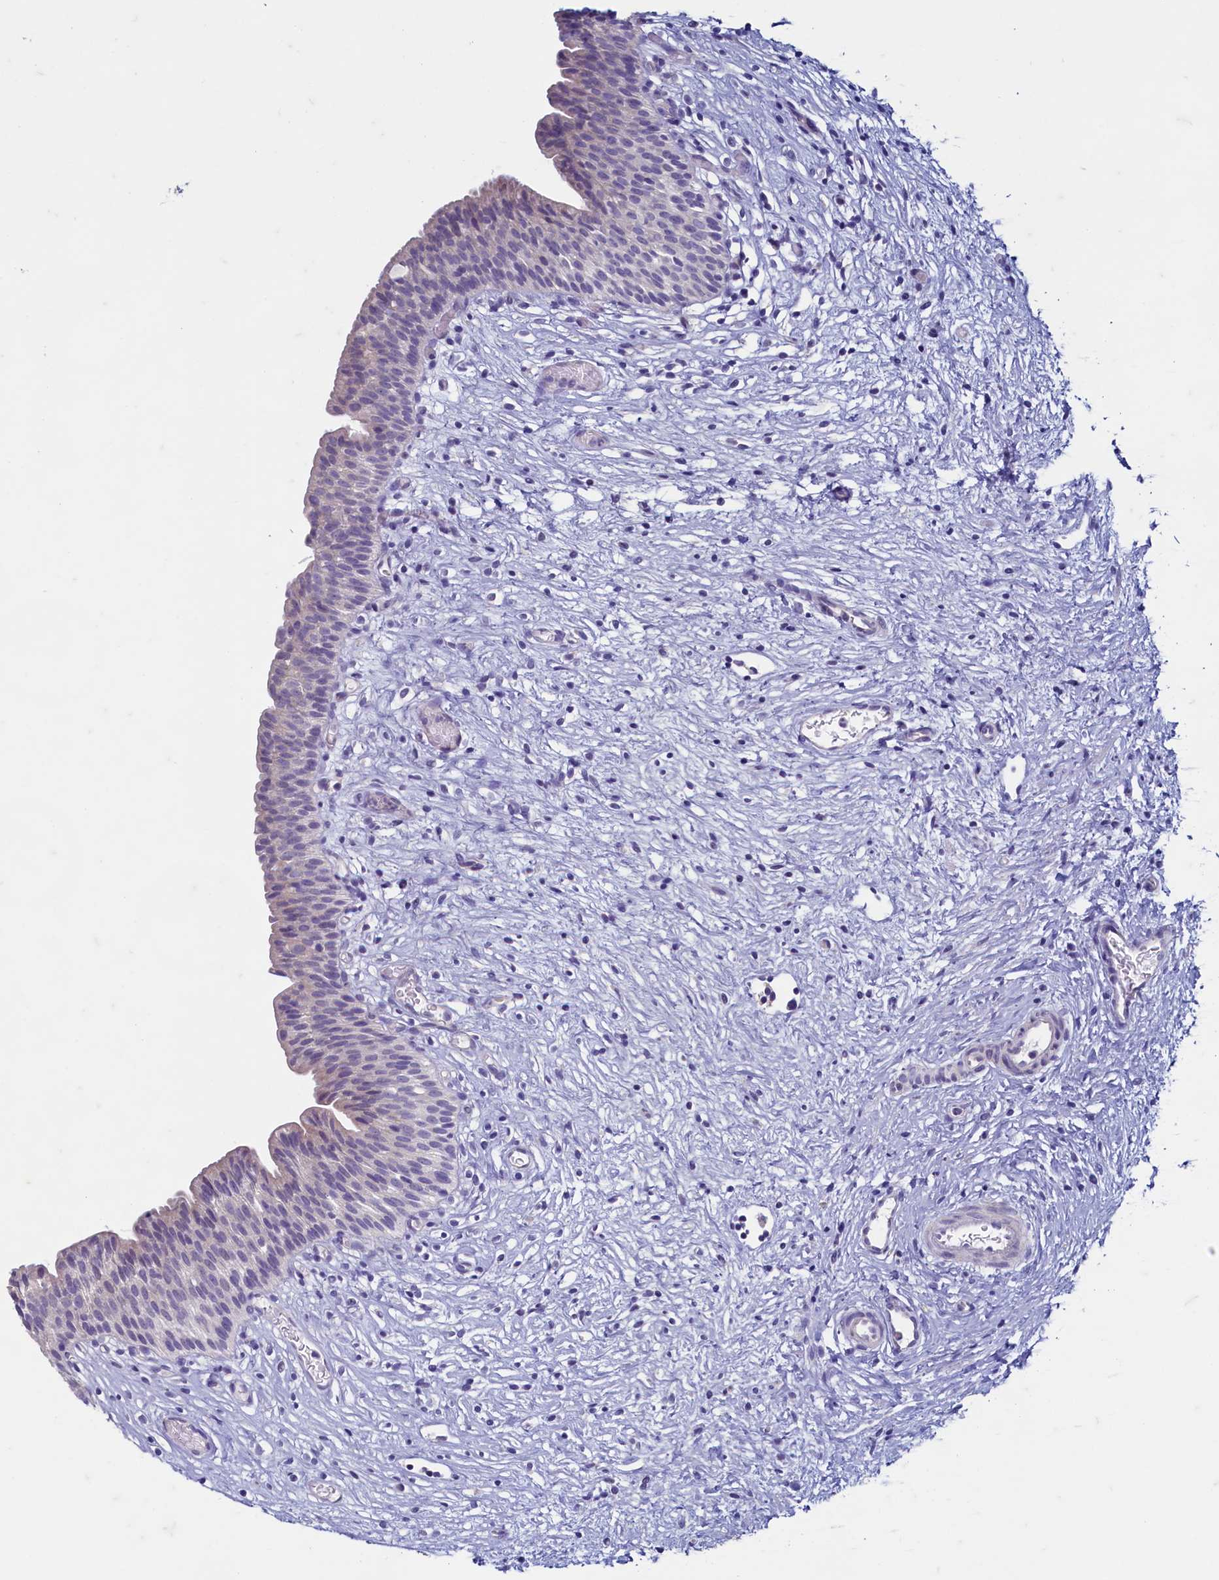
{"staining": {"intensity": "weak", "quantity": "<25%", "location": "cytoplasmic/membranous"}, "tissue": "urinary bladder", "cell_type": "Urothelial cells", "image_type": "normal", "snomed": [{"axis": "morphology", "description": "Transitional cell carcinoma in-situ"}, {"axis": "topography", "description": "Urinary bladder"}], "caption": "Immunohistochemistry of unremarkable urinary bladder exhibits no expression in urothelial cells.", "gene": "MAP1LC3A", "patient": {"sex": "male", "age": 74}}